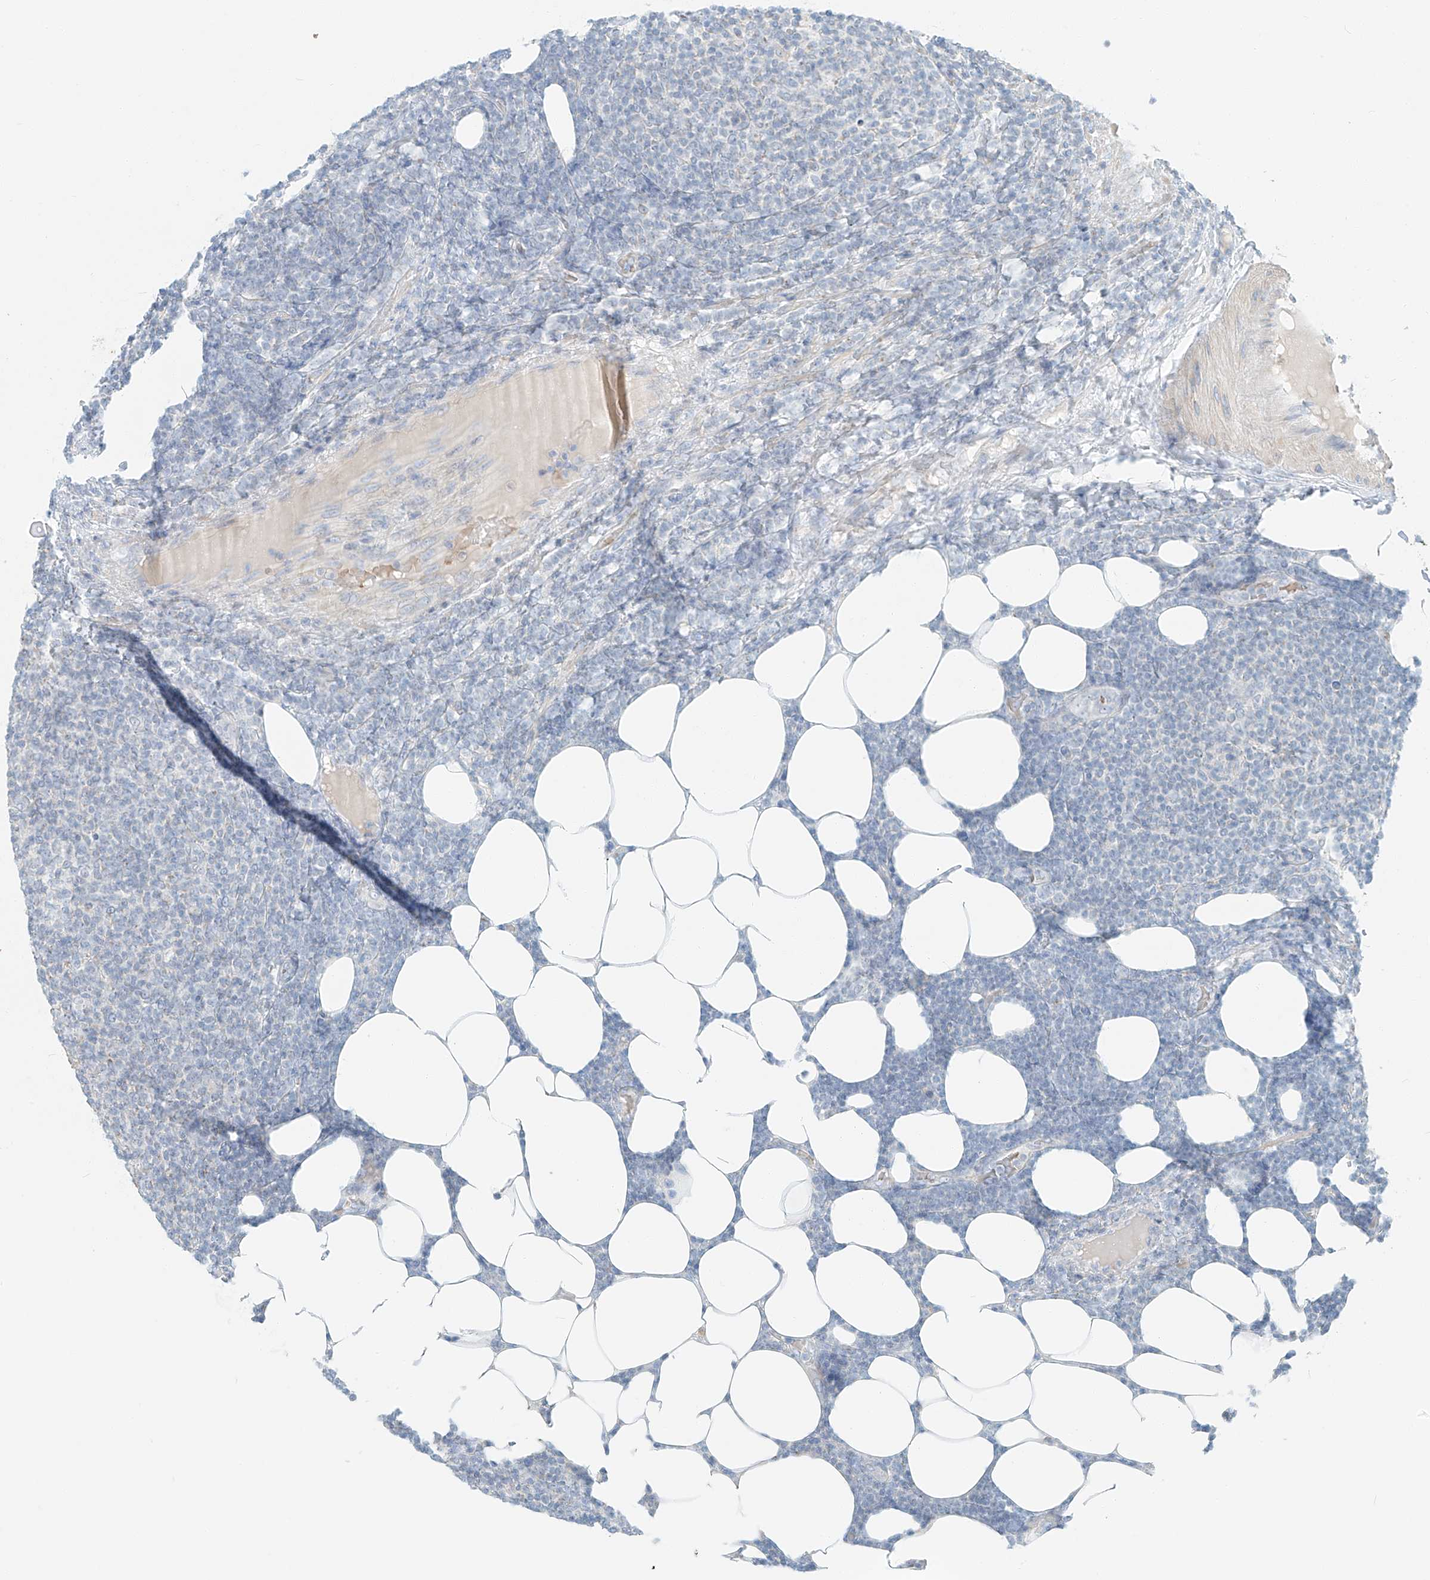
{"staining": {"intensity": "negative", "quantity": "none", "location": "none"}, "tissue": "lymphoma", "cell_type": "Tumor cells", "image_type": "cancer", "snomed": [{"axis": "morphology", "description": "Malignant lymphoma, non-Hodgkin's type, Low grade"}, {"axis": "topography", "description": "Lymph node"}], "caption": "Human malignant lymphoma, non-Hodgkin's type (low-grade) stained for a protein using immunohistochemistry (IHC) exhibits no staining in tumor cells.", "gene": "PGC", "patient": {"sex": "male", "age": 66}}